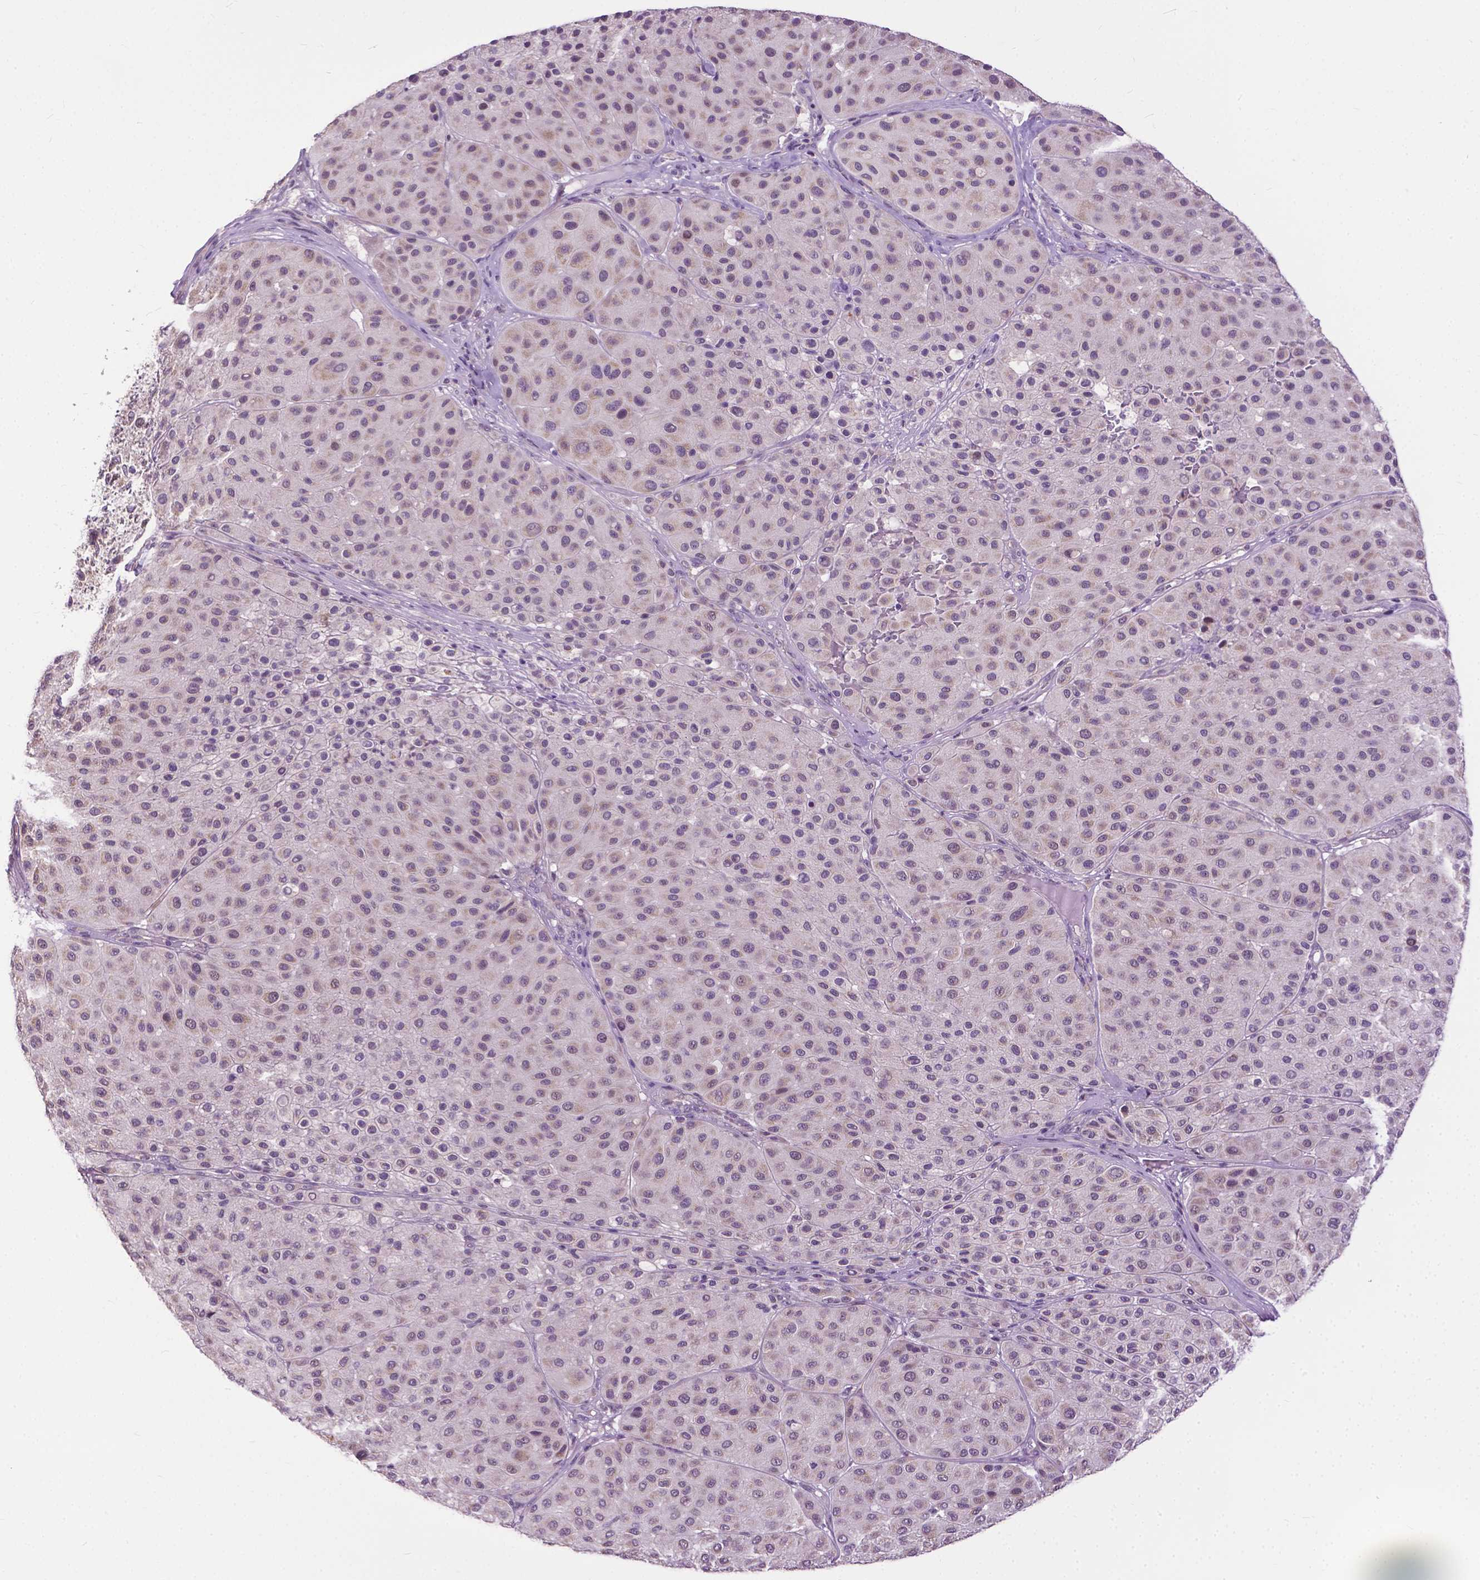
{"staining": {"intensity": "weak", "quantity": "25%-75%", "location": "cytoplasmic/membranous"}, "tissue": "melanoma", "cell_type": "Tumor cells", "image_type": "cancer", "snomed": [{"axis": "morphology", "description": "Malignant melanoma, Metastatic site"}, {"axis": "topography", "description": "Smooth muscle"}], "caption": "IHC of human melanoma demonstrates low levels of weak cytoplasmic/membranous positivity in about 25%-75% of tumor cells. The staining is performed using DAB brown chromogen to label protein expression. The nuclei are counter-stained blue using hematoxylin.", "gene": "TTC9B", "patient": {"sex": "male", "age": 41}}